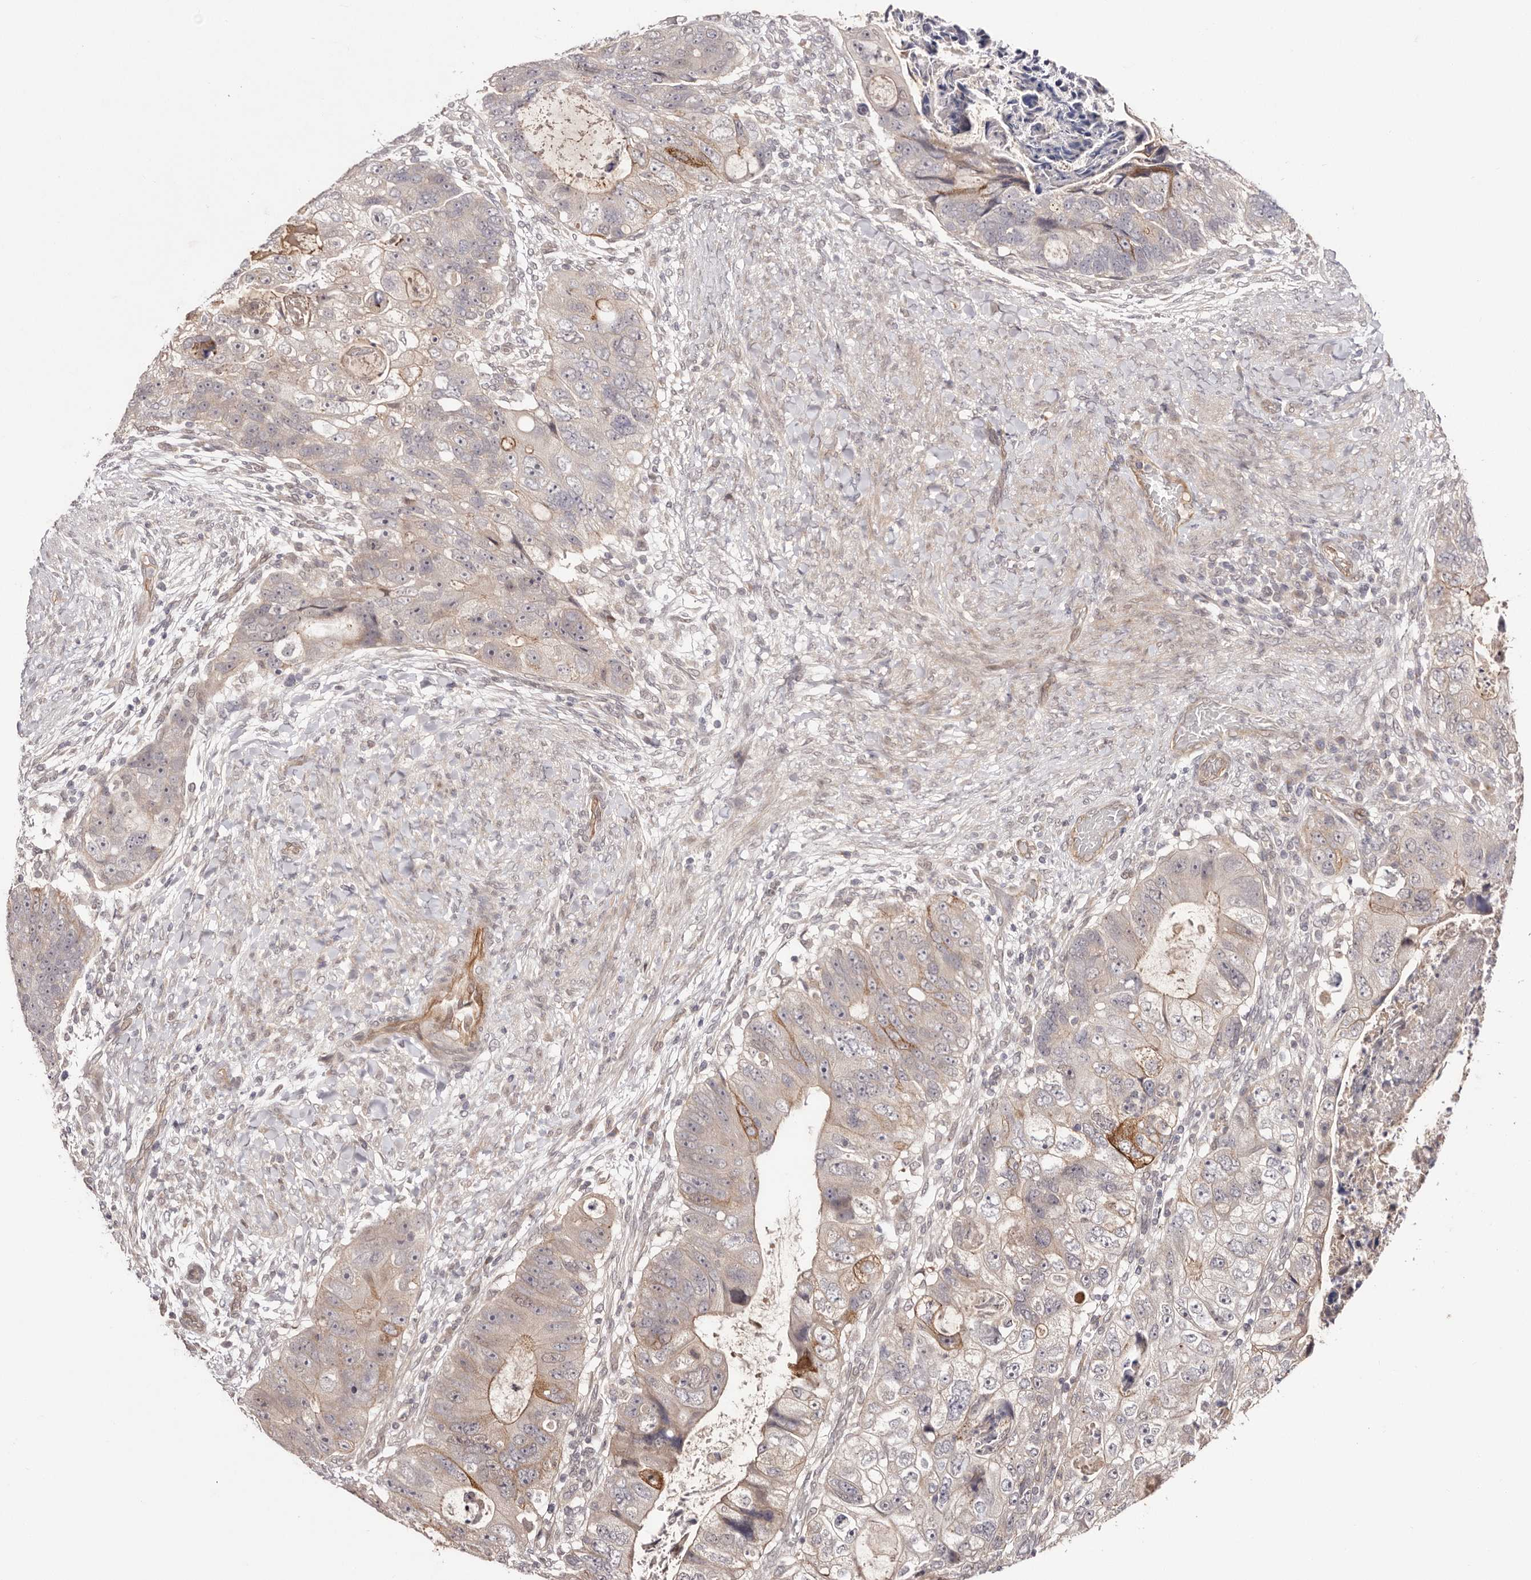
{"staining": {"intensity": "weak", "quantity": "<25%", "location": "cytoplasmic/membranous"}, "tissue": "colorectal cancer", "cell_type": "Tumor cells", "image_type": "cancer", "snomed": [{"axis": "morphology", "description": "Adenocarcinoma, NOS"}, {"axis": "topography", "description": "Rectum"}], "caption": "Immunohistochemistry (IHC) of colorectal cancer shows no positivity in tumor cells.", "gene": "EGR3", "patient": {"sex": "male", "age": 59}}